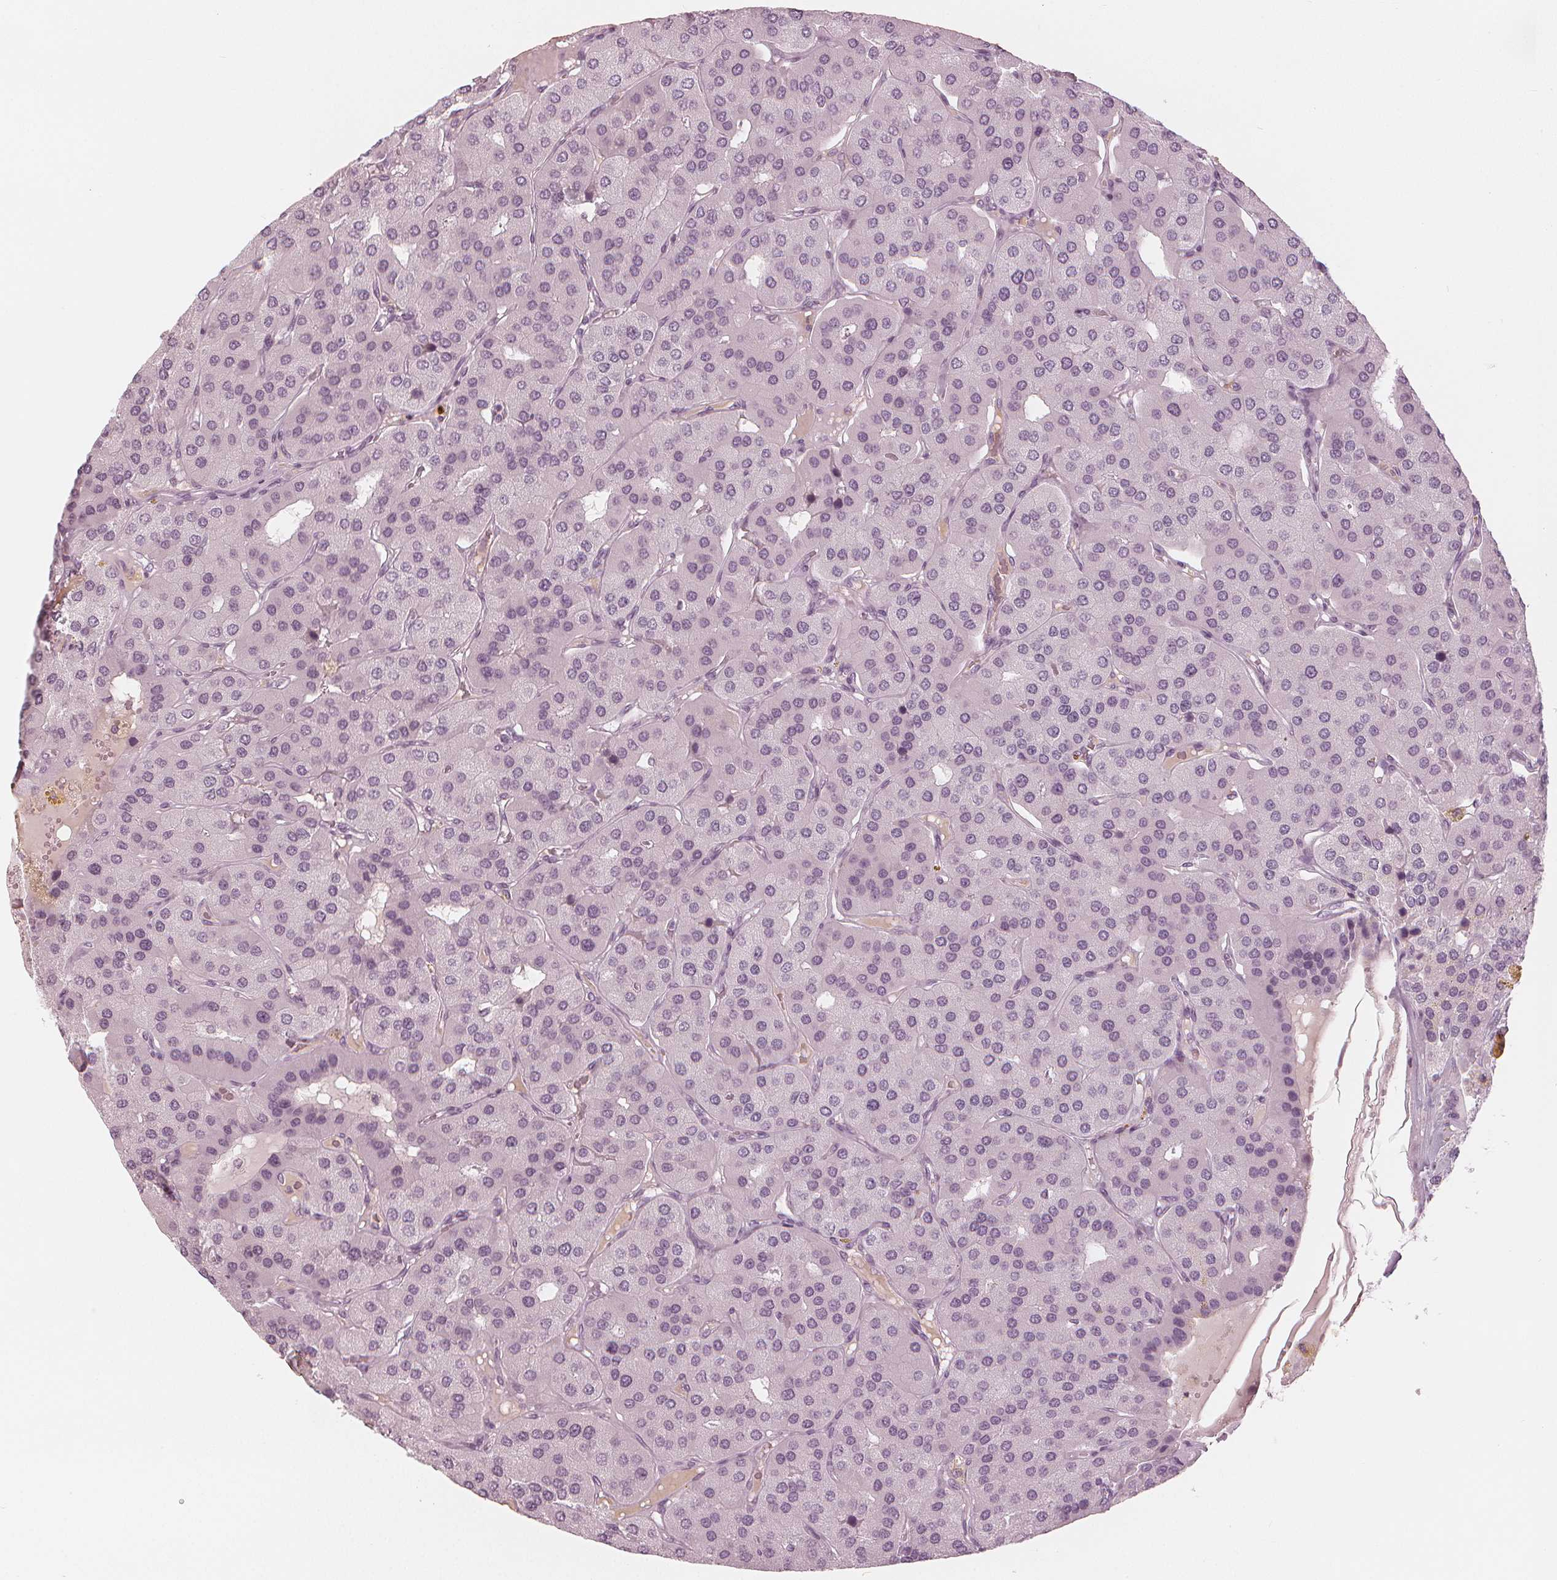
{"staining": {"intensity": "negative", "quantity": "none", "location": "none"}, "tissue": "parathyroid gland", "cell_type": "Glandular cells", "image_type": "normal", "snomed": [{"axis": "morphology", "description": "Normal tissue, NOS"}, {"axis": "morphology", "description": "Adenoma, NOS"}, {"axis": "topography", "description": "Parathyroid gland"}], "caption": "Immunohistochemical staining of benign parathyroid gland shows no significant staining in glandular cells. Nuclei are stained in blue.", "gene": "PAEP", "patient": {"sex": "female", "age": 86}}